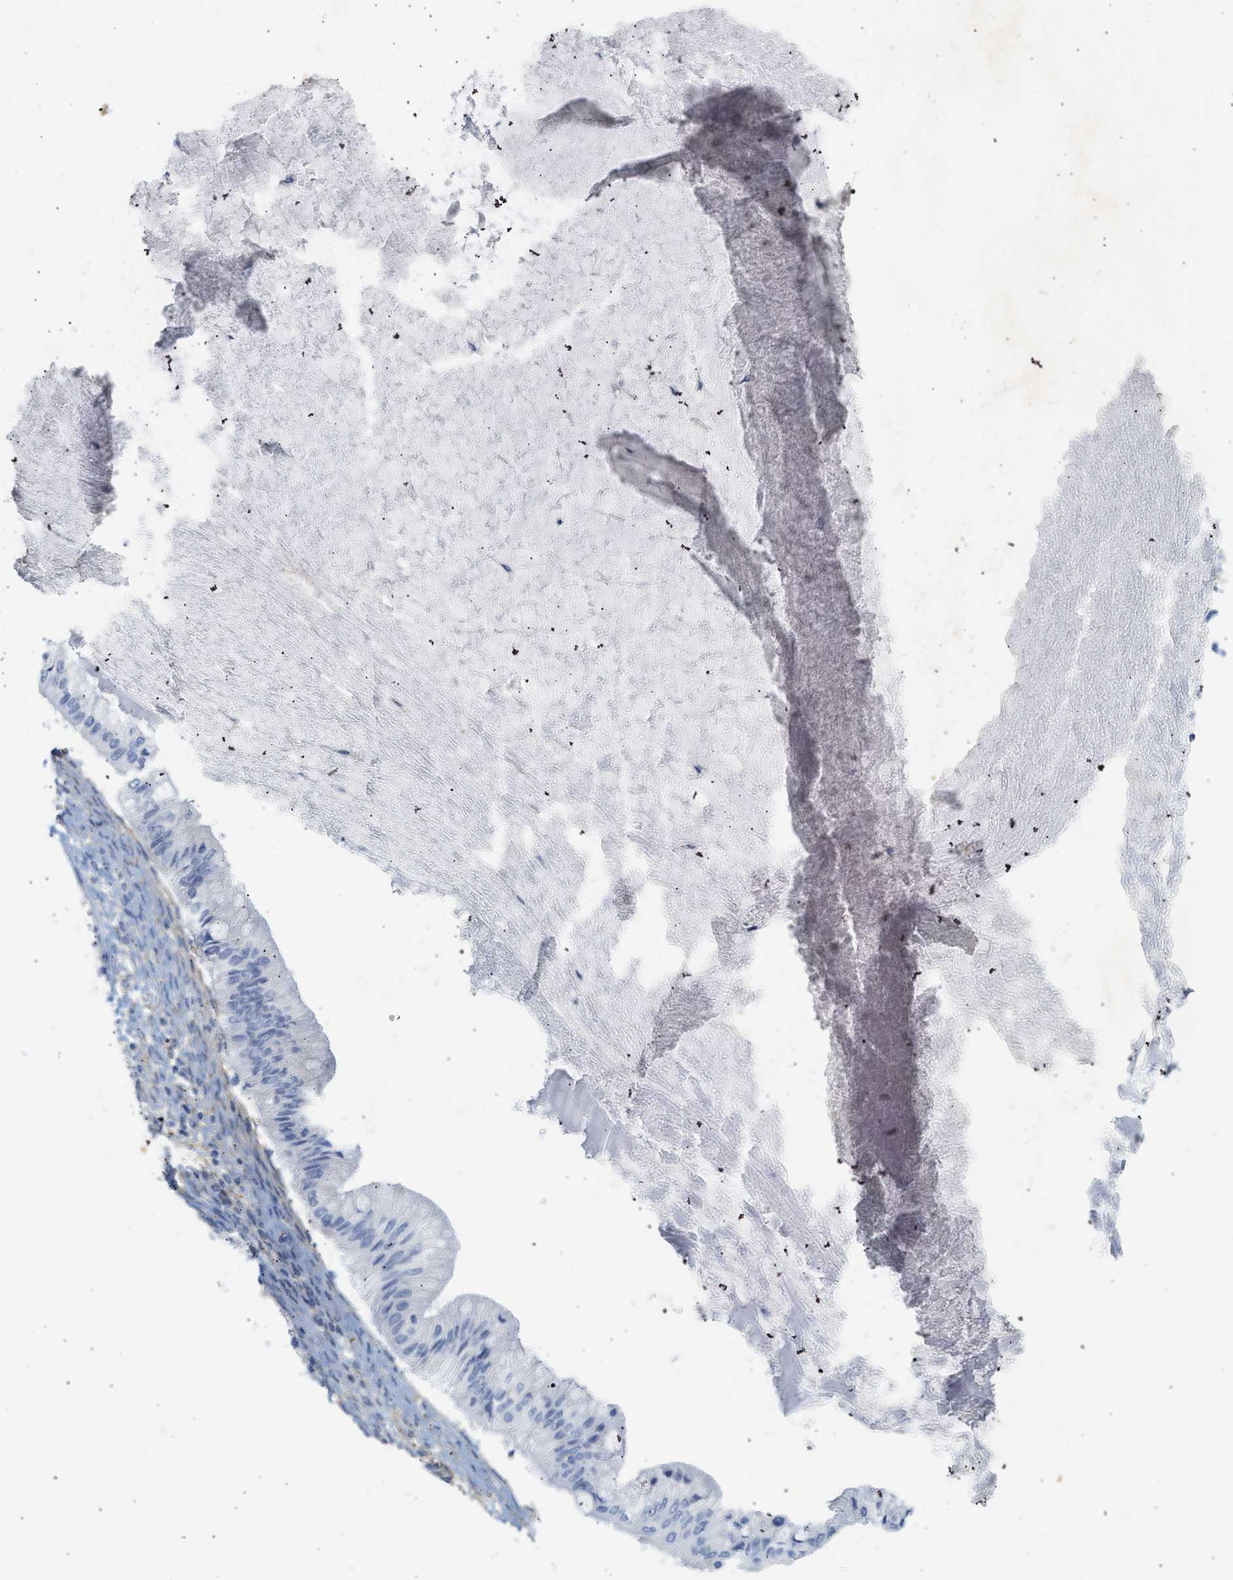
{"staining": {"intensity": "negative", "quantity": "none", "location": "none"}, "tissue": "ovarian cancer", "cell_type": "Tumor cells", "image_type": "cancer", "snomed": [{"axis": "morphology", "description": "Cystadenocarcinoma, mucinous, NOS"}, {"axis": "topography", "description": "Ovary"}], "caption": "Tumor cells are negative for brown protein staining in ovarian cancer (mucinous cystadenocarcinoma).", "gene": "BVES", "patient": {"sex": "female", "age": 57}}